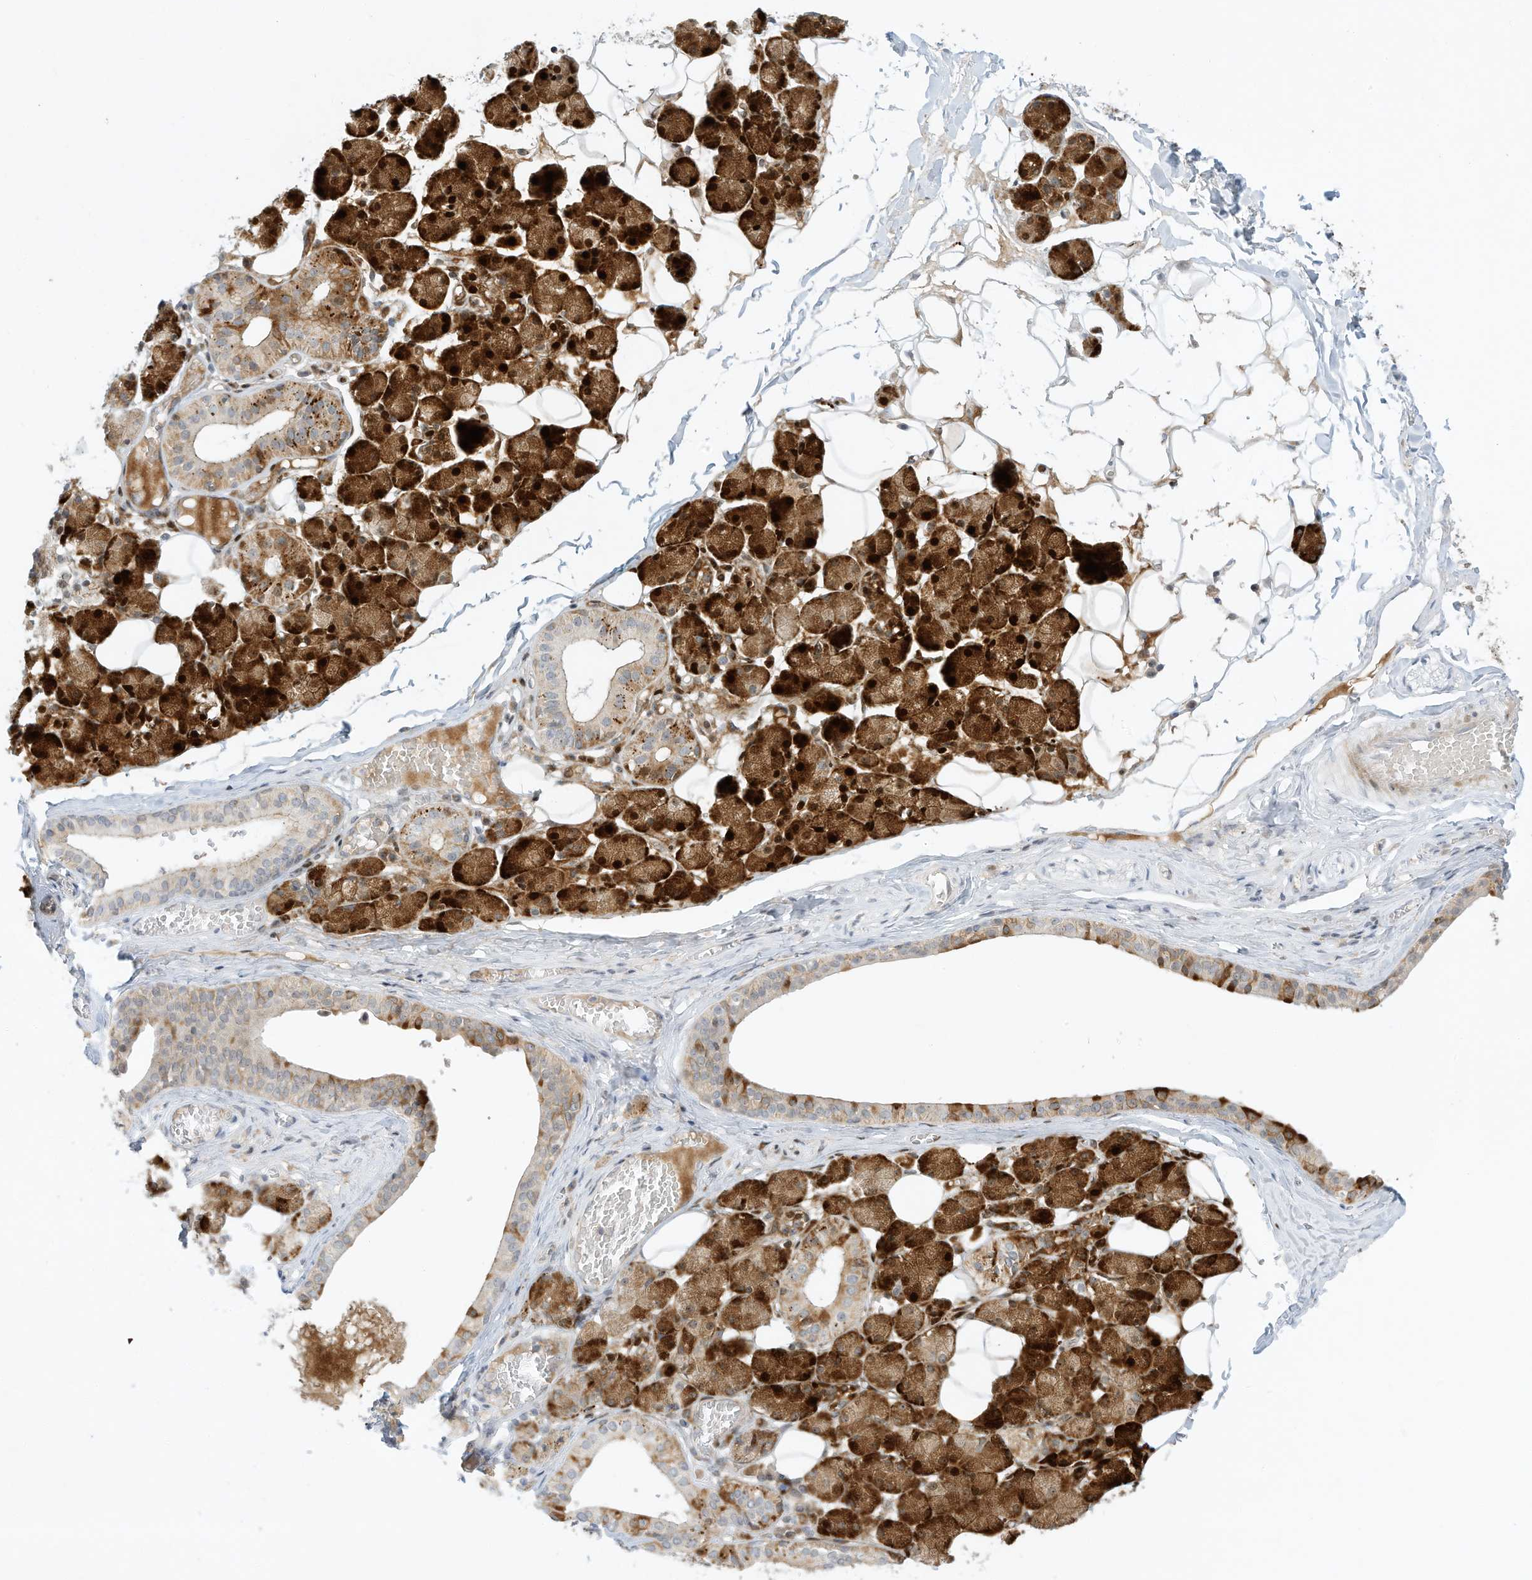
{"staining": {"intensity": "strong", "quantity": "25%-75%", "location": "cytoplasmic/membranous,nuclear"}, "tissue": "salivary gland", "cell_type": "Glandular cells", "image_type": "normal", "snomed": [{"axis": "morphology", "description": "Normal tissue, NOS"}, {"axis": "topography", "description": "Salivary gland"}], "caption": "IHC (DAB) staining of unremarkable salivary gland exhibits strong cytoplasmic/membranous,nuclear protein positivity in approximately 25%-75% of glandular cells.", "gene": "PAK6", "patient": {"sex": "female", "age": 33}}